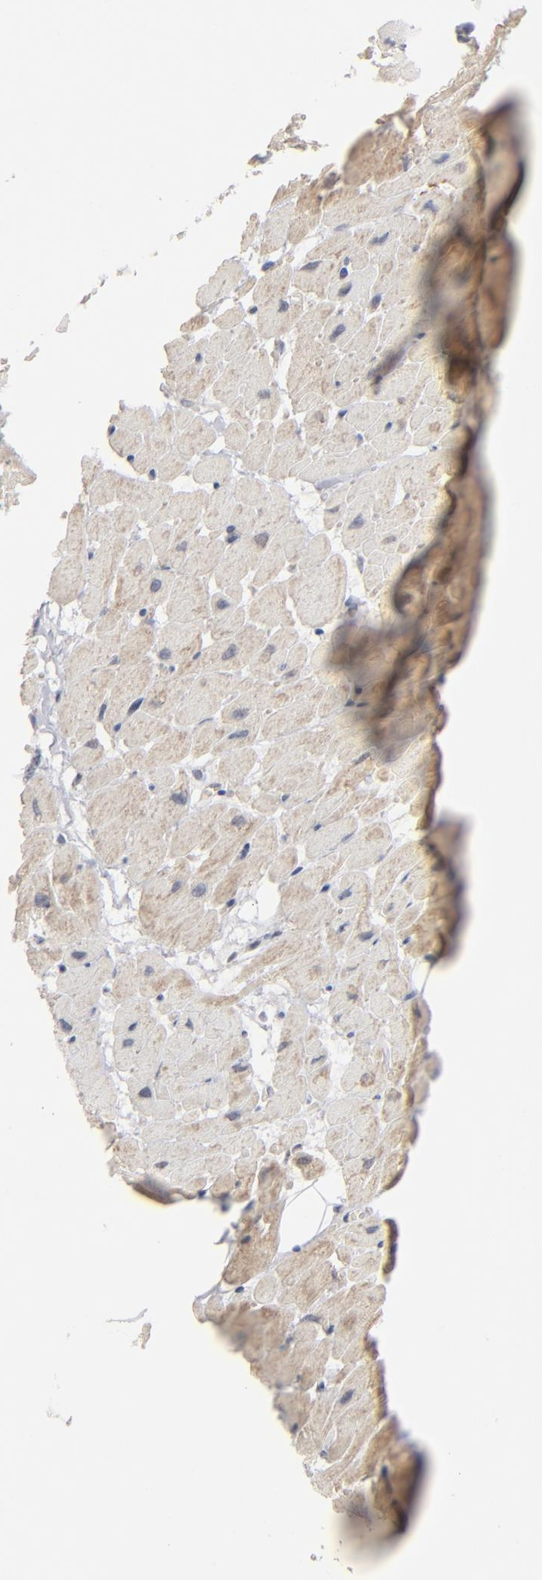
{"staining": {"intensity": "negative", "quantity": "none", "location": "none"}, "tissue": "heart muscle", "cell_type": "Cardiomyocytes", "image_type": "normal", "snomed": [{"axis": "morphology", "description": "Normal tissue, NOS"}, {"axis": "topography", "description": "Heart"}], "caption": "There is no significant positivity in cardiomyocytes of heart muscle. (DAB immunohistochemistry (IHC), high magnification).", "gene": "POF1B", "patient": {"sex": "female", "age": 19}}